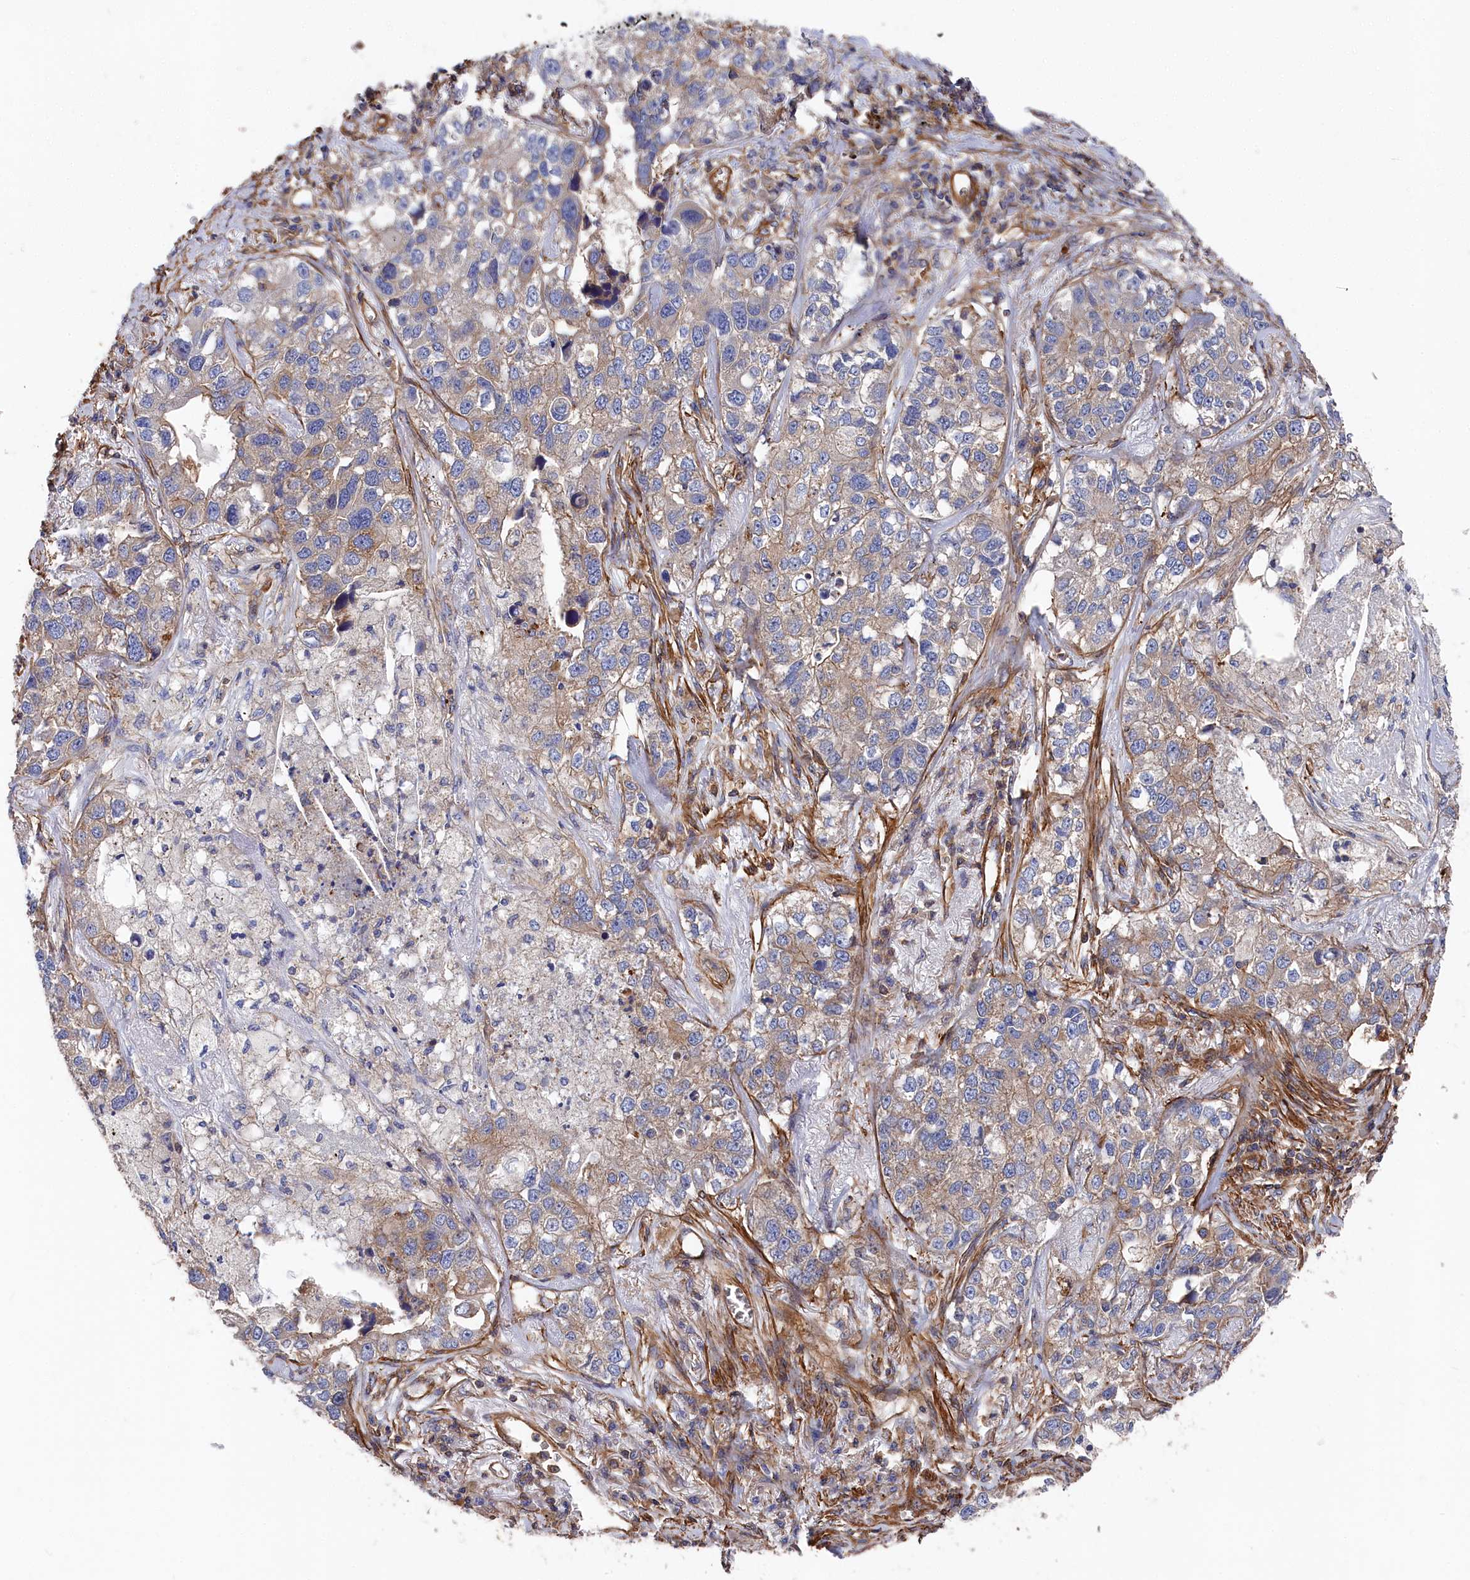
{"staining": {"intensity": "weak", "quantity": "25%-75%", "location": "cytoplasmic/membranous"}, "tissue": "lung cancer", "cell_type": "Tumor cells", "image_type": "cancer", "snomed": [{"axis": "morphology", "description": "Adenocarcinoma, NOS"}, {"axis": "topography", "description": "Lung"}], "caption": "Tumor cells reveal weak cytoplasmic/membranous positivity in about 25%-75% of cells in lung adenocarcinoma.", "gene": "LDHD", "patient": {"sex": "male", "age": 49}}